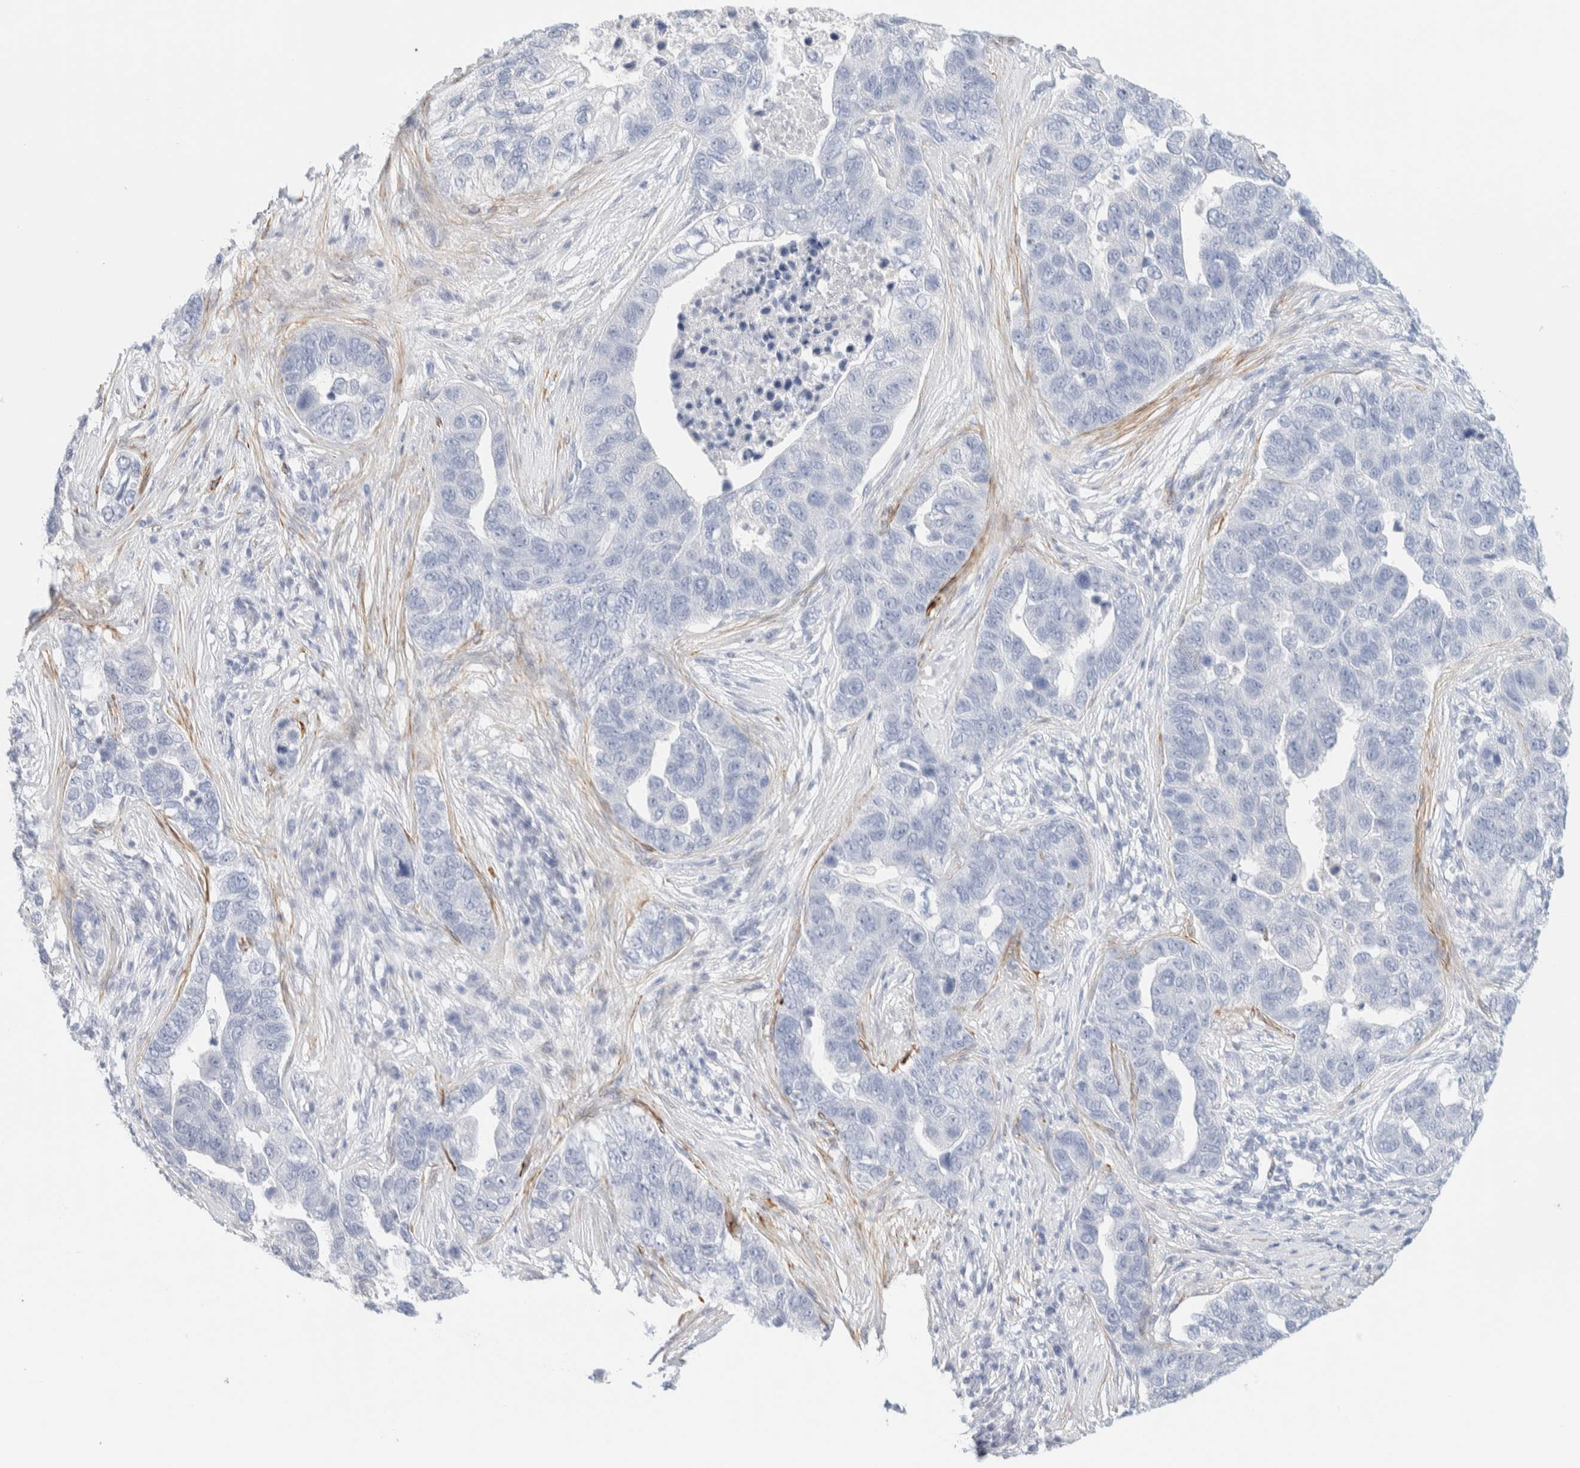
{"staining": {"intensity": "negative", "quantity": "none", "location": "none"}, "tissue": "pancreatic cancer", "cell_type": "Tumor cells", "image_type": "cancer", "snomed": [{"axis": "morphology", "description": "Adenocarcinoma, NOS"}, {"axis": "topography", "description": "Pancreas"}], "caption": "Tumor cells are negative for brown protein staining in pancreatic cancer (adenocarcinoma).", "gene": "AFMID", "patient": {"sex": "female", "age": 61}}